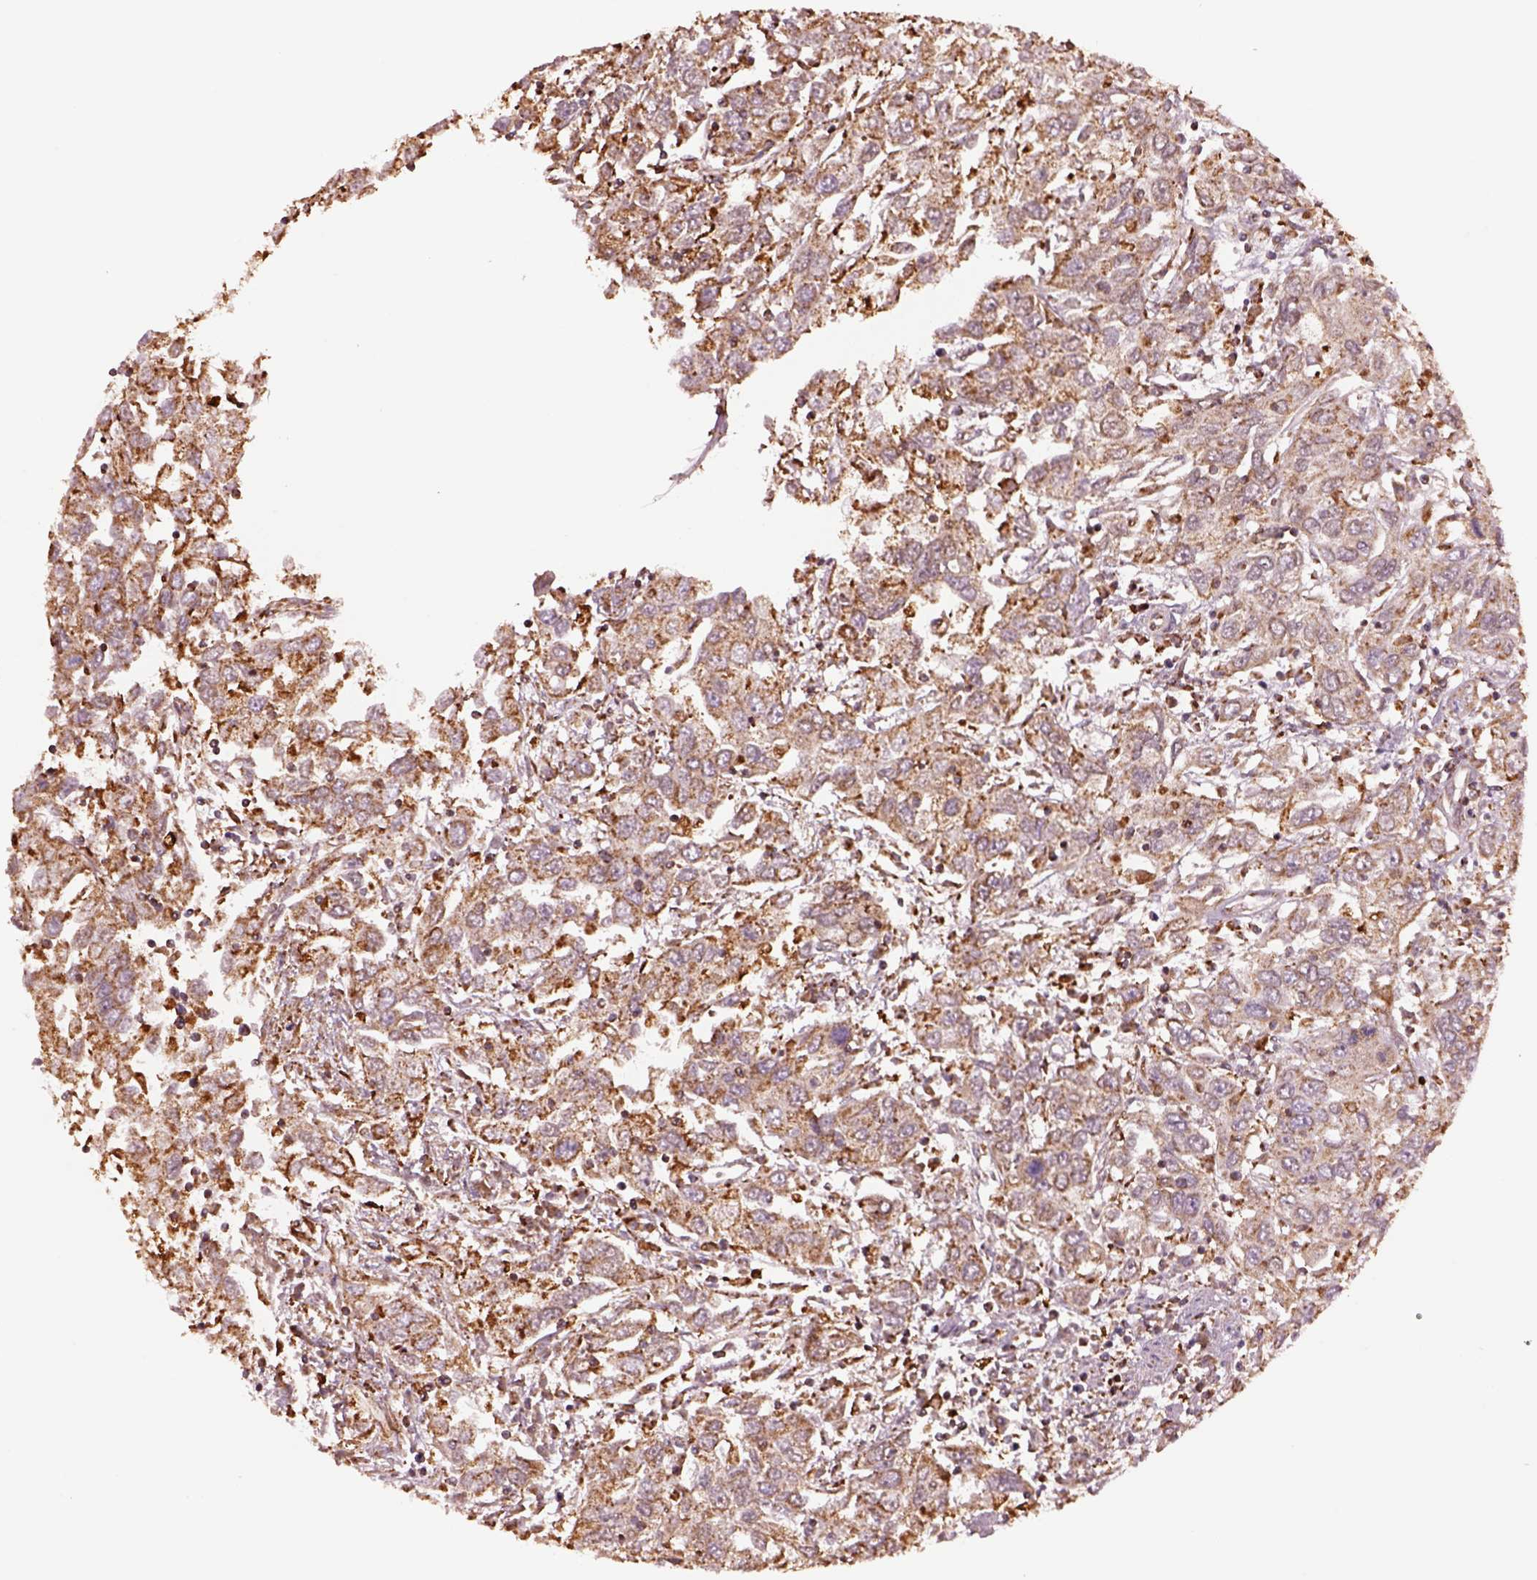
{"staining": {"intensity": "weak", "quantity": ">75%", "location": "cytoplasmic/membranous"}, "tissue": "urothelial cancer", "cell_type": "Tumor cells", "image_type": "cancer", "snomed": [{"axis": "morphology", "description": "Urothelial carcinoma, High grade"}, {"axis": "topography", "description": "Urinary bladder"}], "caption": "Immunohistochemistry (IHC) micrograph of human high-grade urothelial carcinoma stained for a protein (brown), which displays low levels of weak cytoplasmic/membranous expression in about >75% of tumor cells.", "gene": "SEL1L3", "patient": {"sex": "male", "age": 76}}